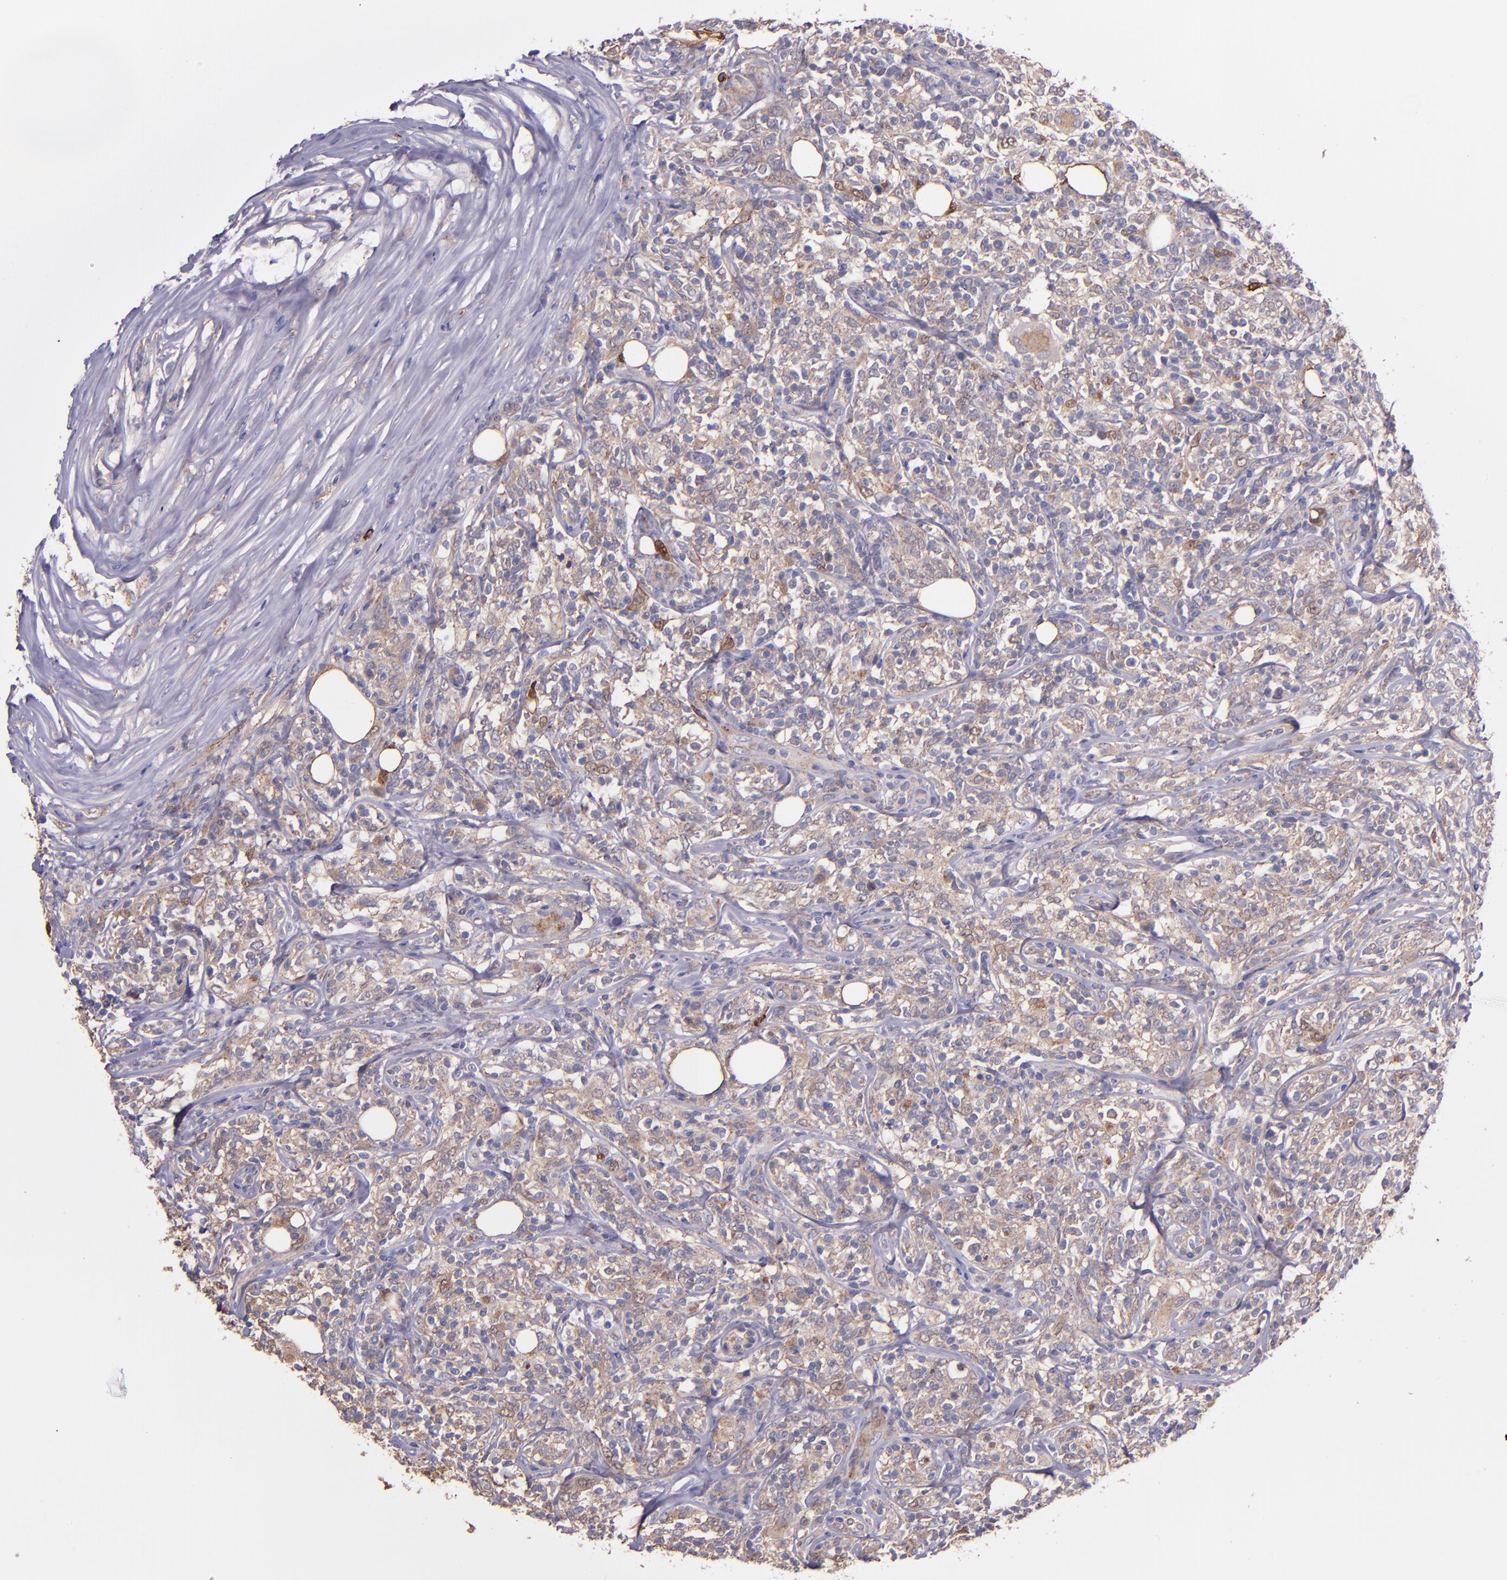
{"staining": {"intensity": "weak", "quantity": ">75%", "location": "cytoplasmic/membranous"}, "tissue": "lymphoma", "cell_type": "Tumor cells", "image_type": "cancer", "snomed": [{"axis": "morphology", "description": "Malignant lymphoma, non-Hodgkin's type, High grade"}, {"axis": "topography", "description": "Lymph node"}], "caption": "Protein staining exhibits weak cytoplasmic/membranous expression in approximately >75% of tumor cells in high-grade malignant lymphoma, non-Hodgkin's type.", "gene": "WASHC1", "patient": {"sex": "female", "age": 84}}